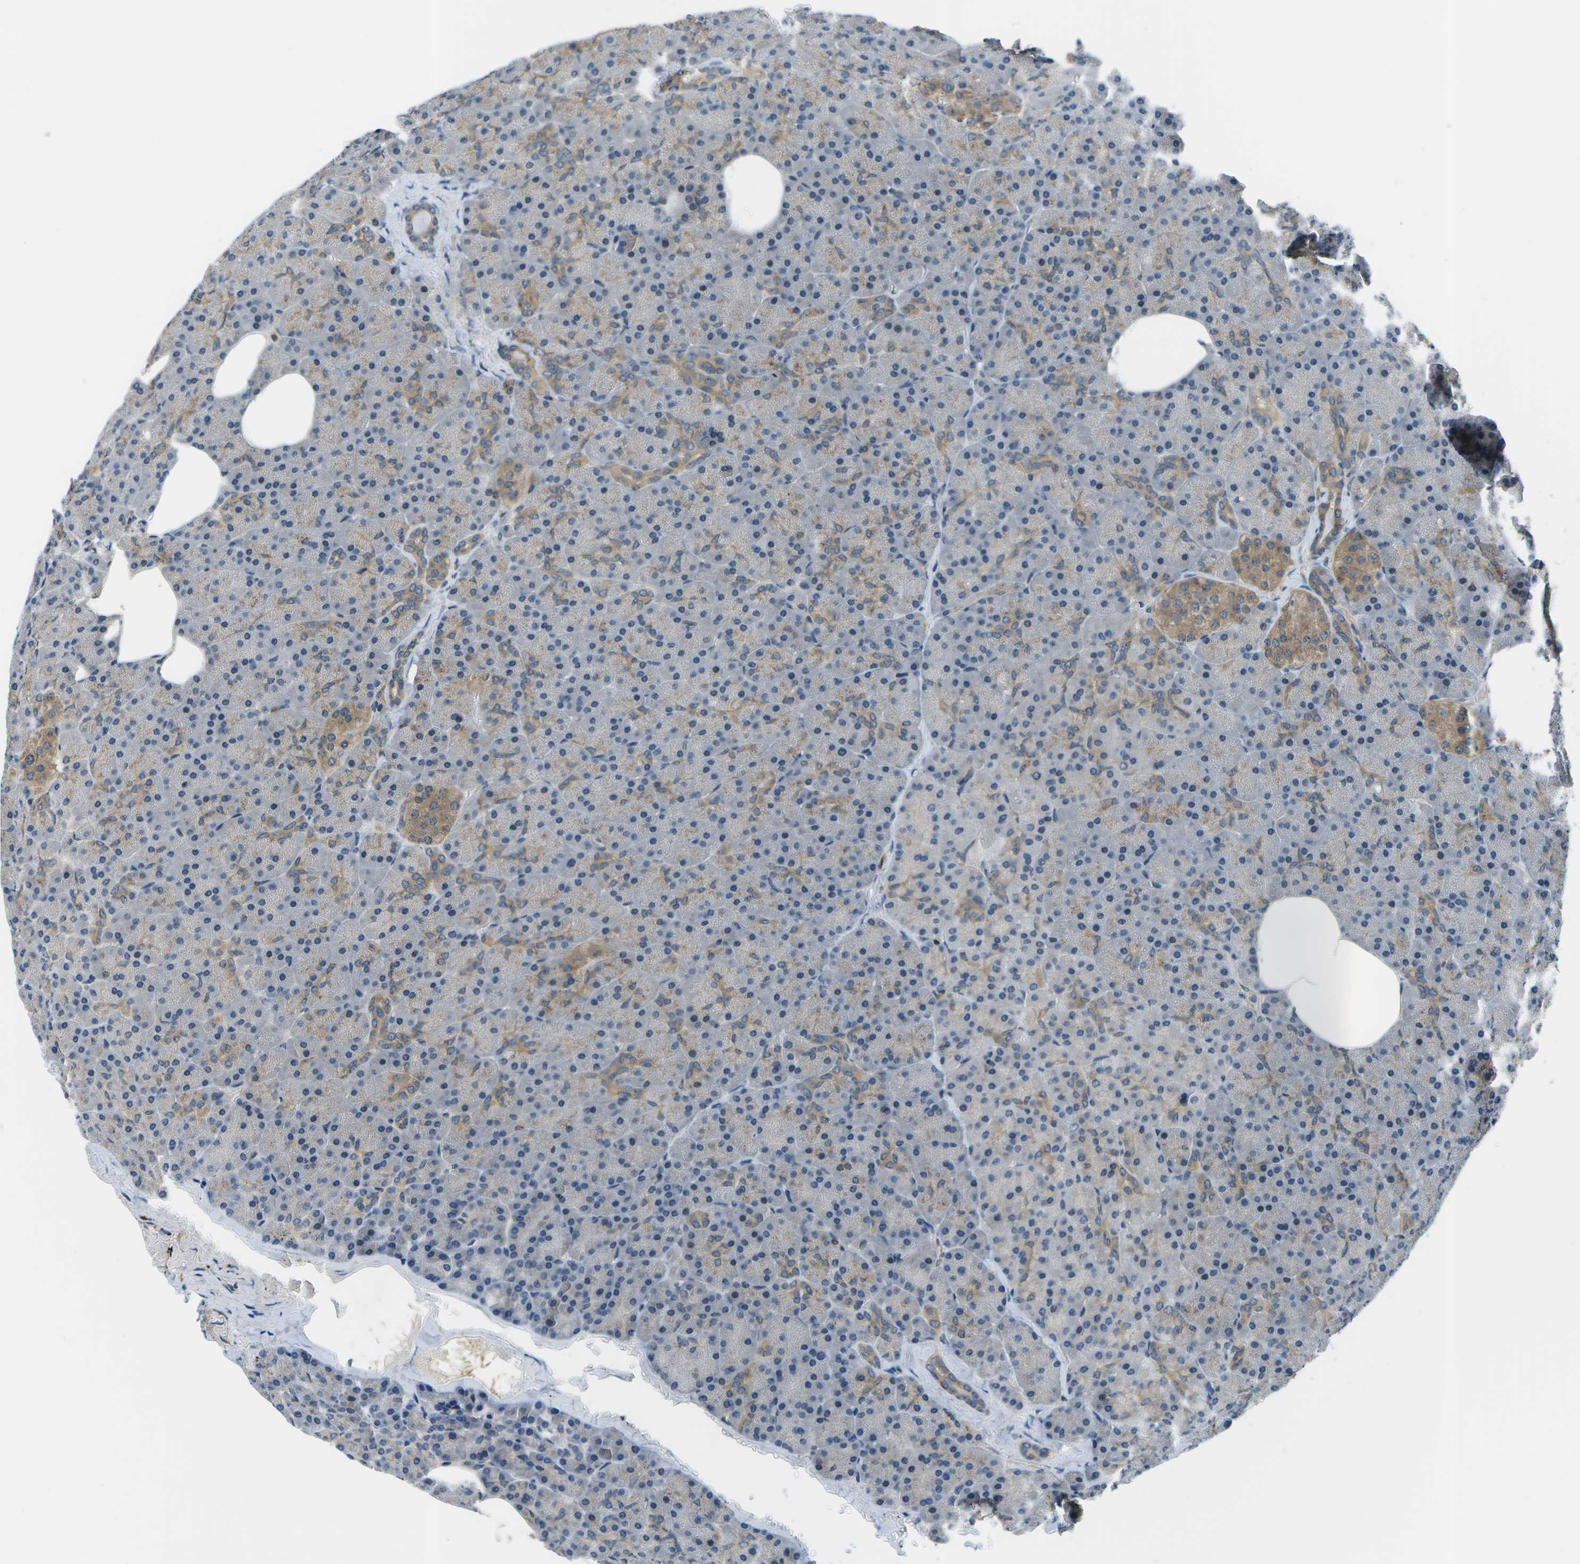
{"staining": {"intensity": "weak", "quantity": "25%-75%", "location": "cytoplasmic/membranous"}, "tissue": "pancreas", "cell_type": "Exocrine glandular cells", "image_type": "normal", "snomed": [{"axis": "morphology", "description": "Normal tissue, NOS"}, {"axis": "topography", "description": "Pancreas"}], "caption": "This micrograph shows immunohistochemistry (IHC) staining of normal human pancreas, with low weak cytoplasmic/membranous staining in approximately 25%-75% of exocrine glandular cells.", "gene": "ENPP5", "patient": {"sex": "female", "age": 35}}